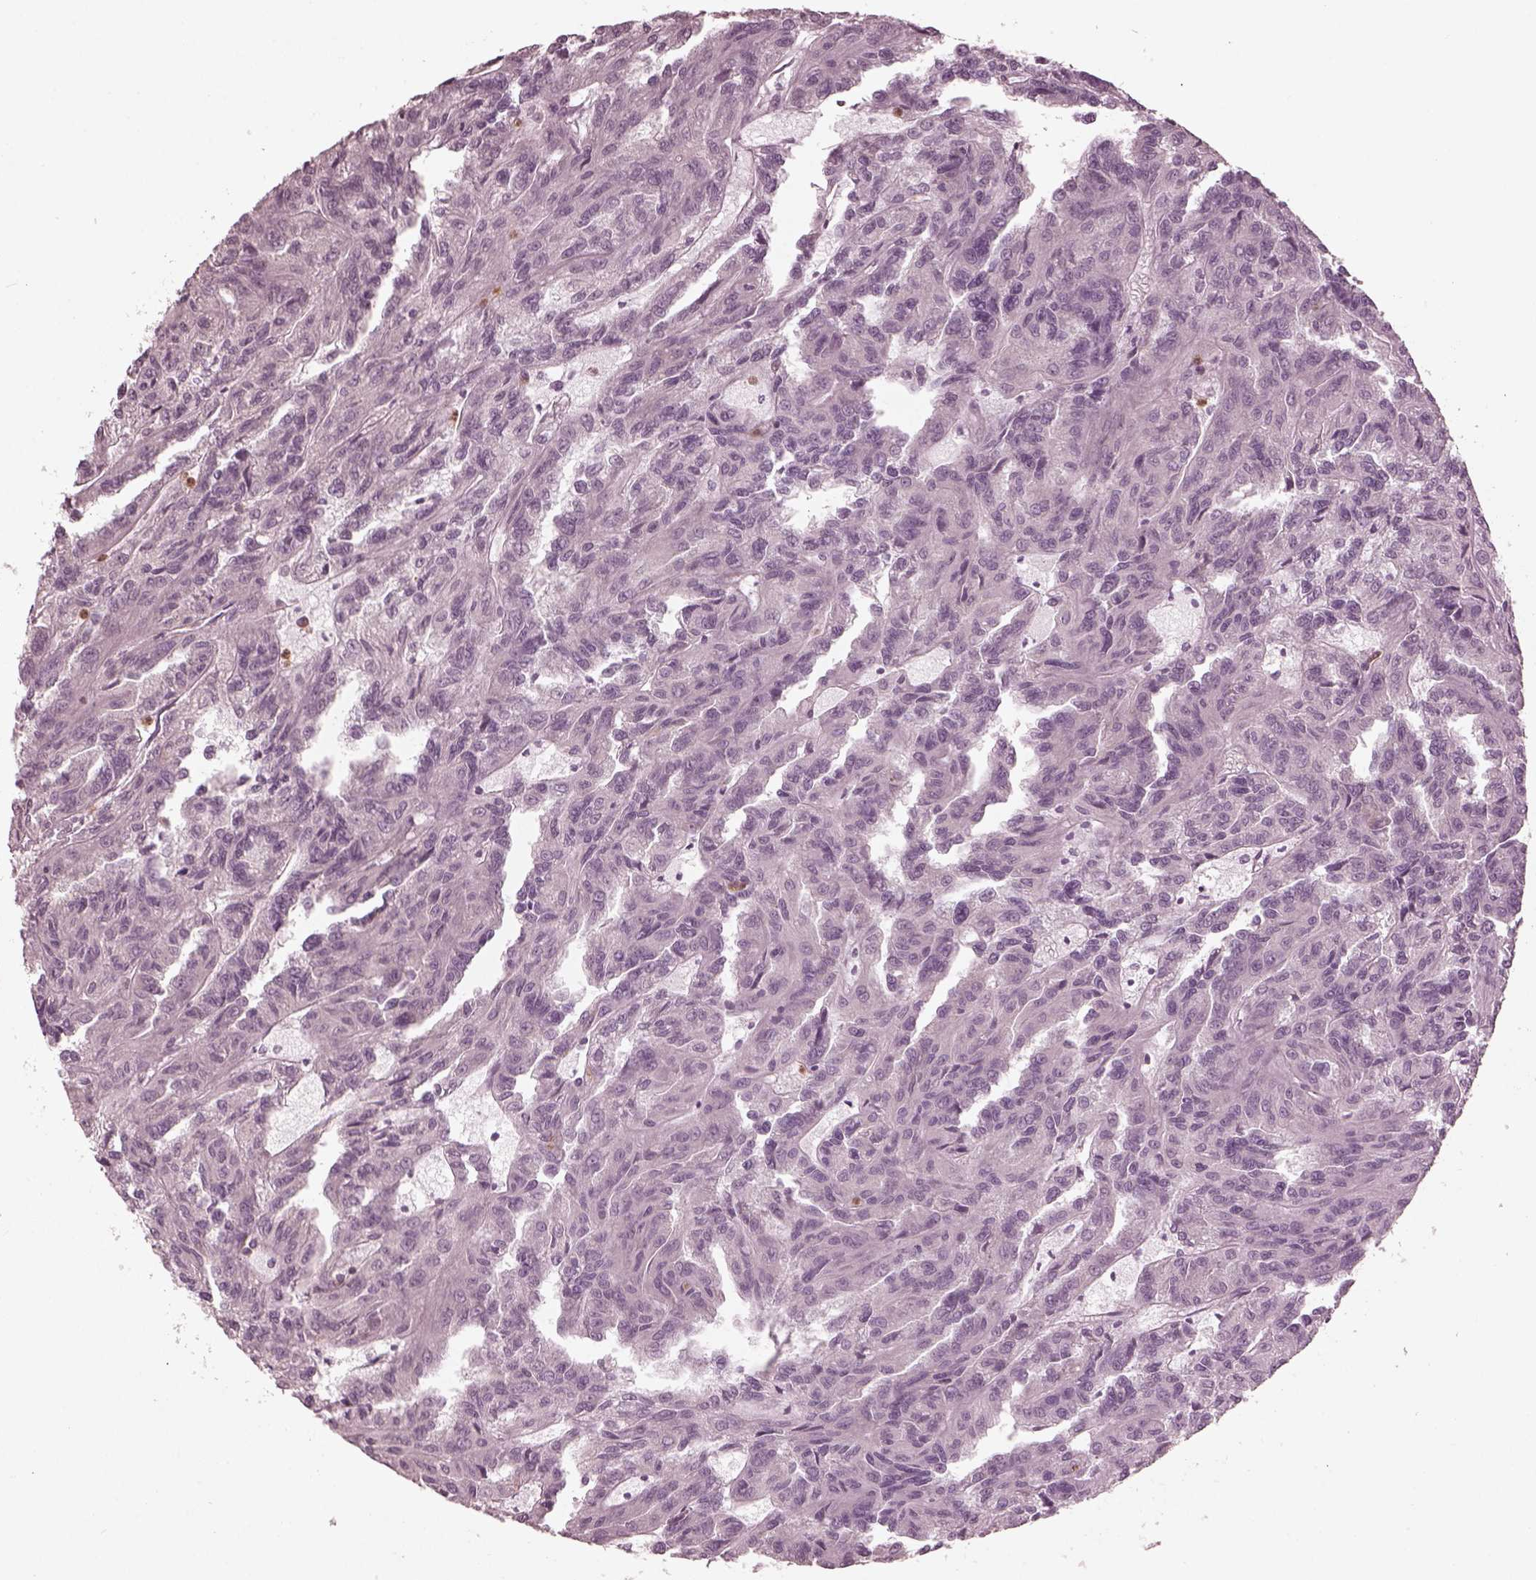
{"staining": {"intensity": "negative", "quantity": "none", "location": "none"}, "tissue": "renal cancer", "cell_type": "Tumor cells", "image_type": "cancer", "snomed": [{"axis": "morphology", "description": "Adenocarcinoma, NOS"}, {"axis": "topography", "description": "Kidney"}], "caption": "Adenocarcinoma (renal) was stained to show a protein in brown. There is no significant expression in tumor cells.", "gene": "PSTPIP2", "patient": {"sex": "male", "age": 79}}